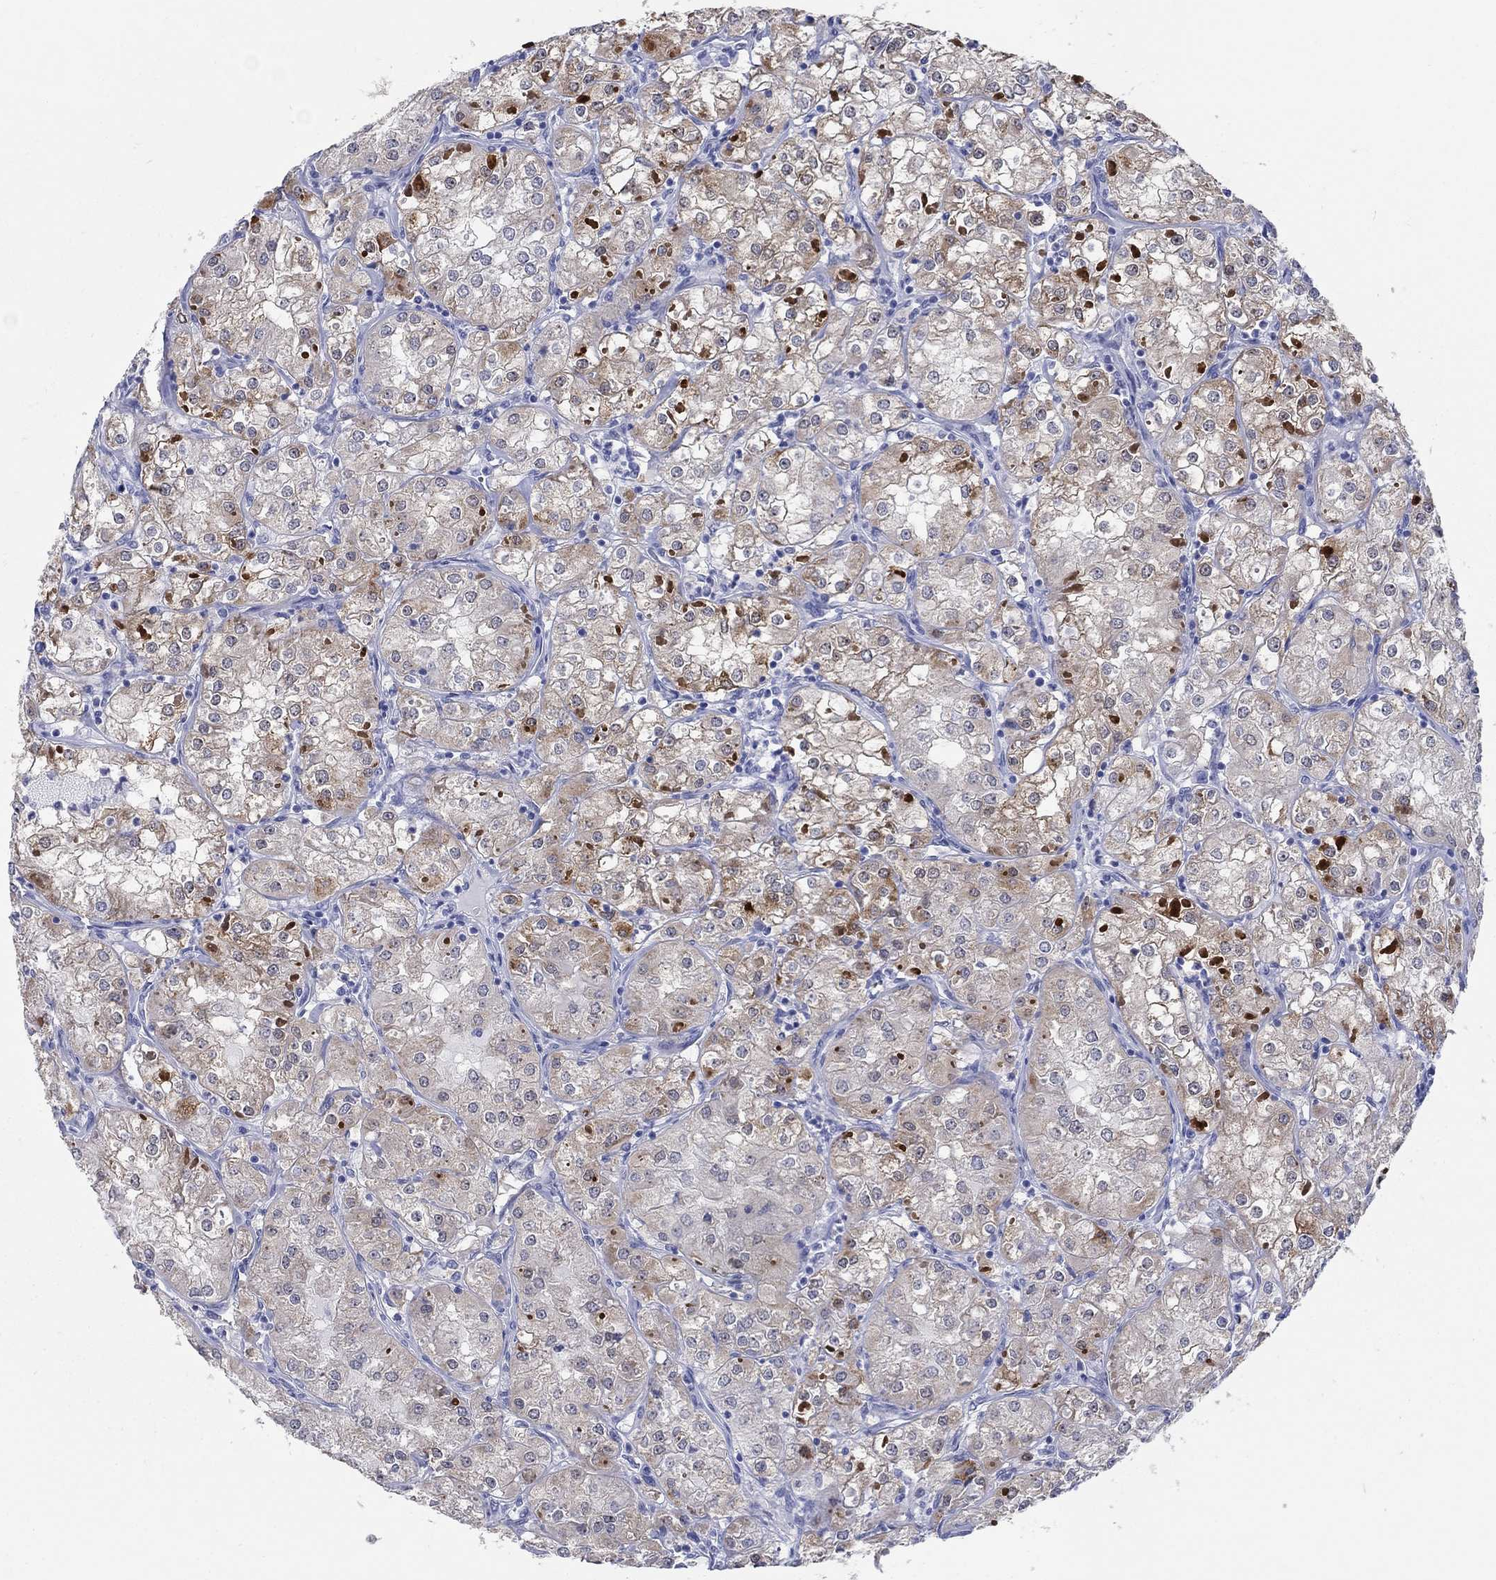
{"staining": {"intensity": "strong", "quantity": "<25%", "location": "cytoplasmic/membranous,nuclear"}, "tissue": "renal cancer", "cell_type": "Tumor cells", "image_type": "cancer", "snomed": [{"axis": "morphology", "description": "Adenocarcinoma, NOS"}, {"axis": "topography", "description": "Kidney"}], "caption": "Immunohistochemistry (IHC) image of renal cancer stained for a protein (brown), which reveals medium levels of strong cytoplasmic/membranous and nuclear positivity in approximately <25% of tumor cells.", "gene": "AKR1C2", "patient": {"sex": "male", "age": 77}}